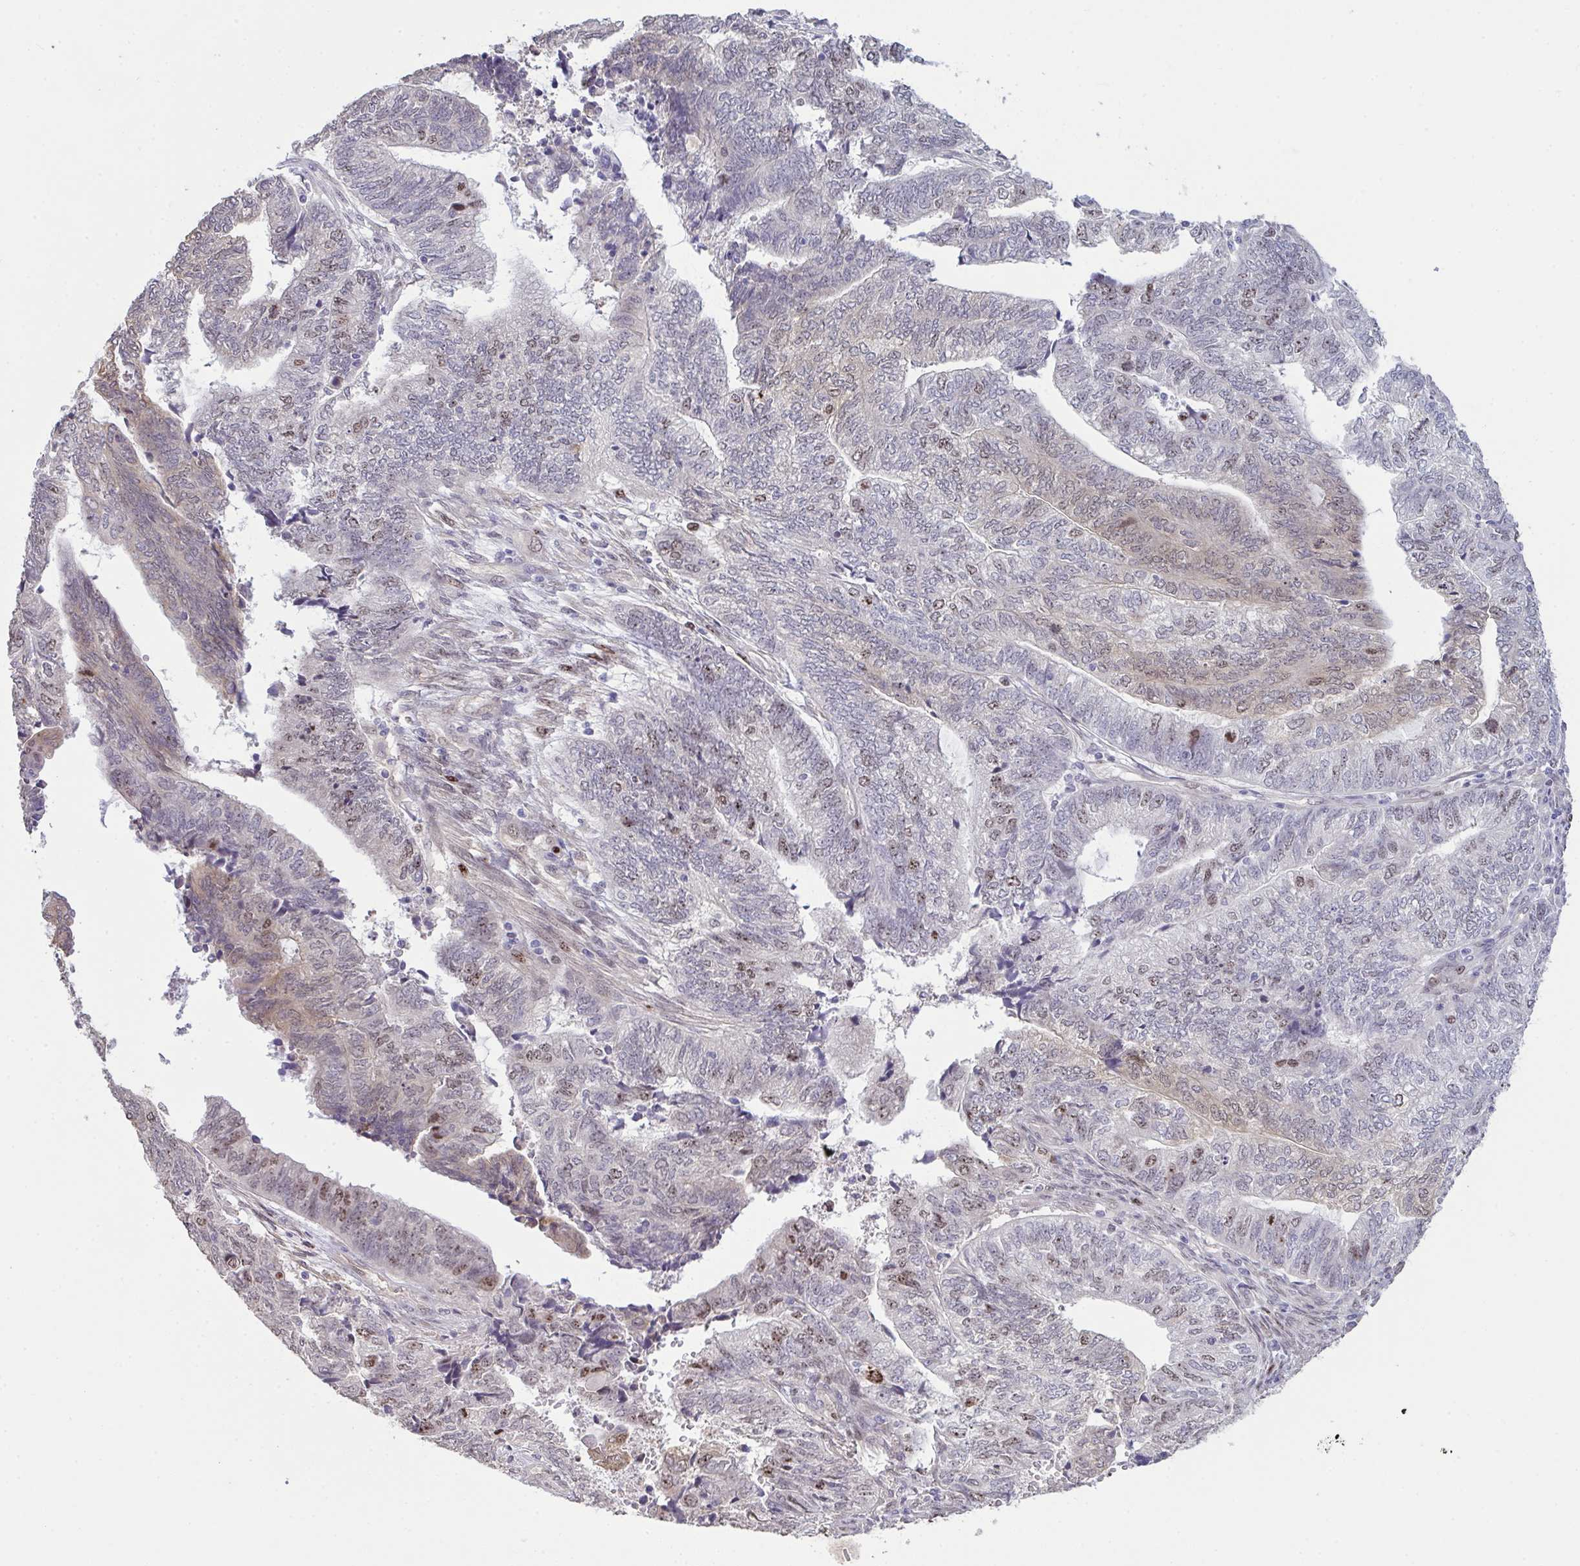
{"staining": {"intensity": "moderate", "quantity": "<25%", "location": "nuclear"}, "tissue": "endometrial cancer", "cell_type": "Tumor cells", "image_type": "cancer", "snomed": [{"axis": "morphology", "description": "Adenocarcinoma, NOS"}, {"axis": "topography", "description": "Uterus"}, {"axis": "topography", "description": "Endometrium"}], "caption": "Endometrial adenocarcinoma was stained to show a protein in brown. There is low levels of moderate nuclear positivity in about <25% of tumor cells. (Stains: DAB (3,3'-diaminobenzidine) in brown, nuclei in blue, Microscopy: brightfield microscopy at high magnification).", "gene": "SETD7", "patient": {"sex": "female", "age": 70}}